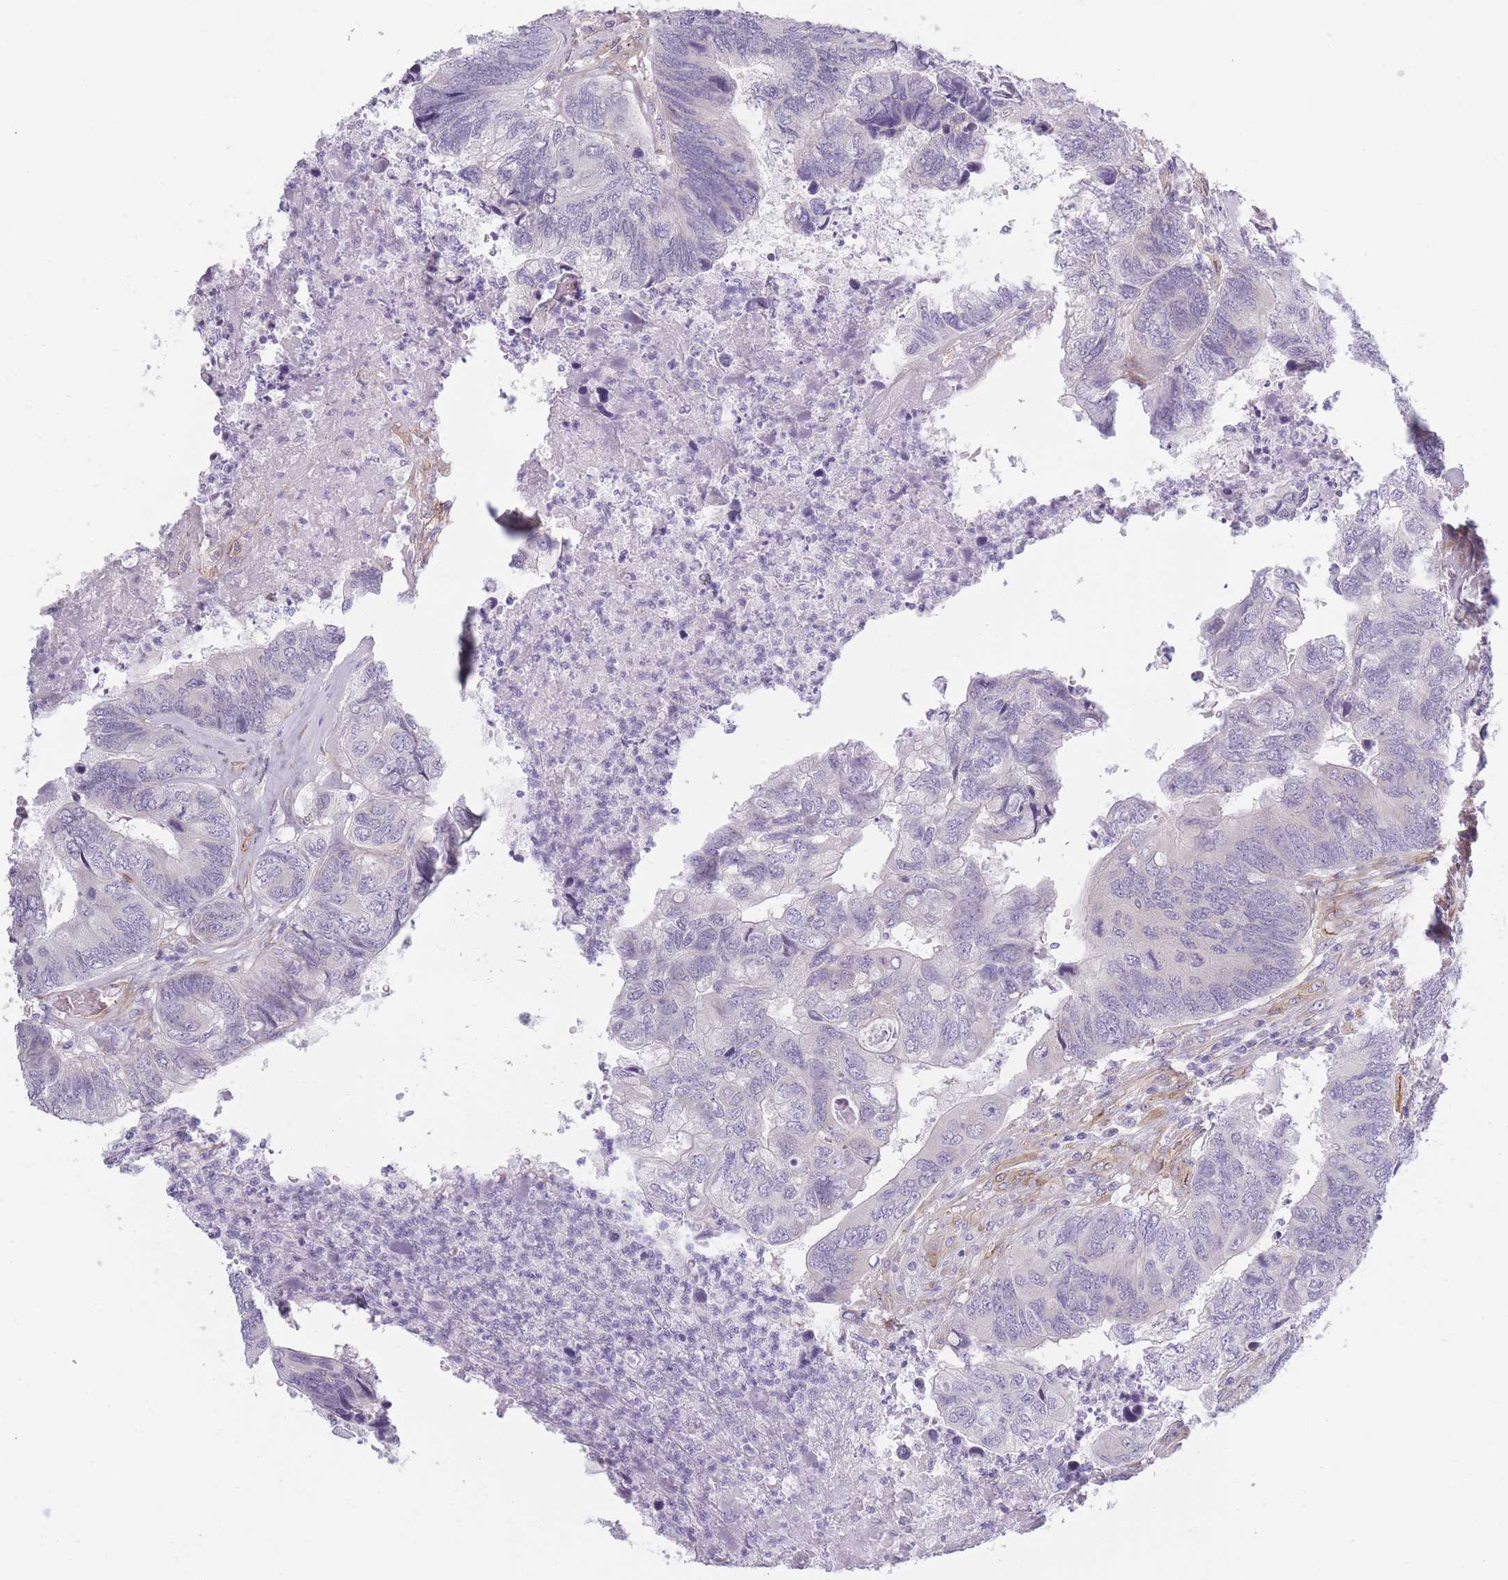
{"staining": {"intensity": "negative", "quantity": "none", "location": "none"}, "tissue": "colorectal cancer", "cell_type": "Tumor cells", "image_type": "cancer", "snomed": [{"axis": "morphology", "description": "Adenocarcinoma, NOS"}, {"axis": "topography", "description": "Colon"}], "caption": "Immunohistochemistry image of human colorectal adenocarcinoma stained for a protein (brown), which shows no expression in tumor cells.", "gene": "OR6B3", "patient": {"sex": "female", "age": 67}}